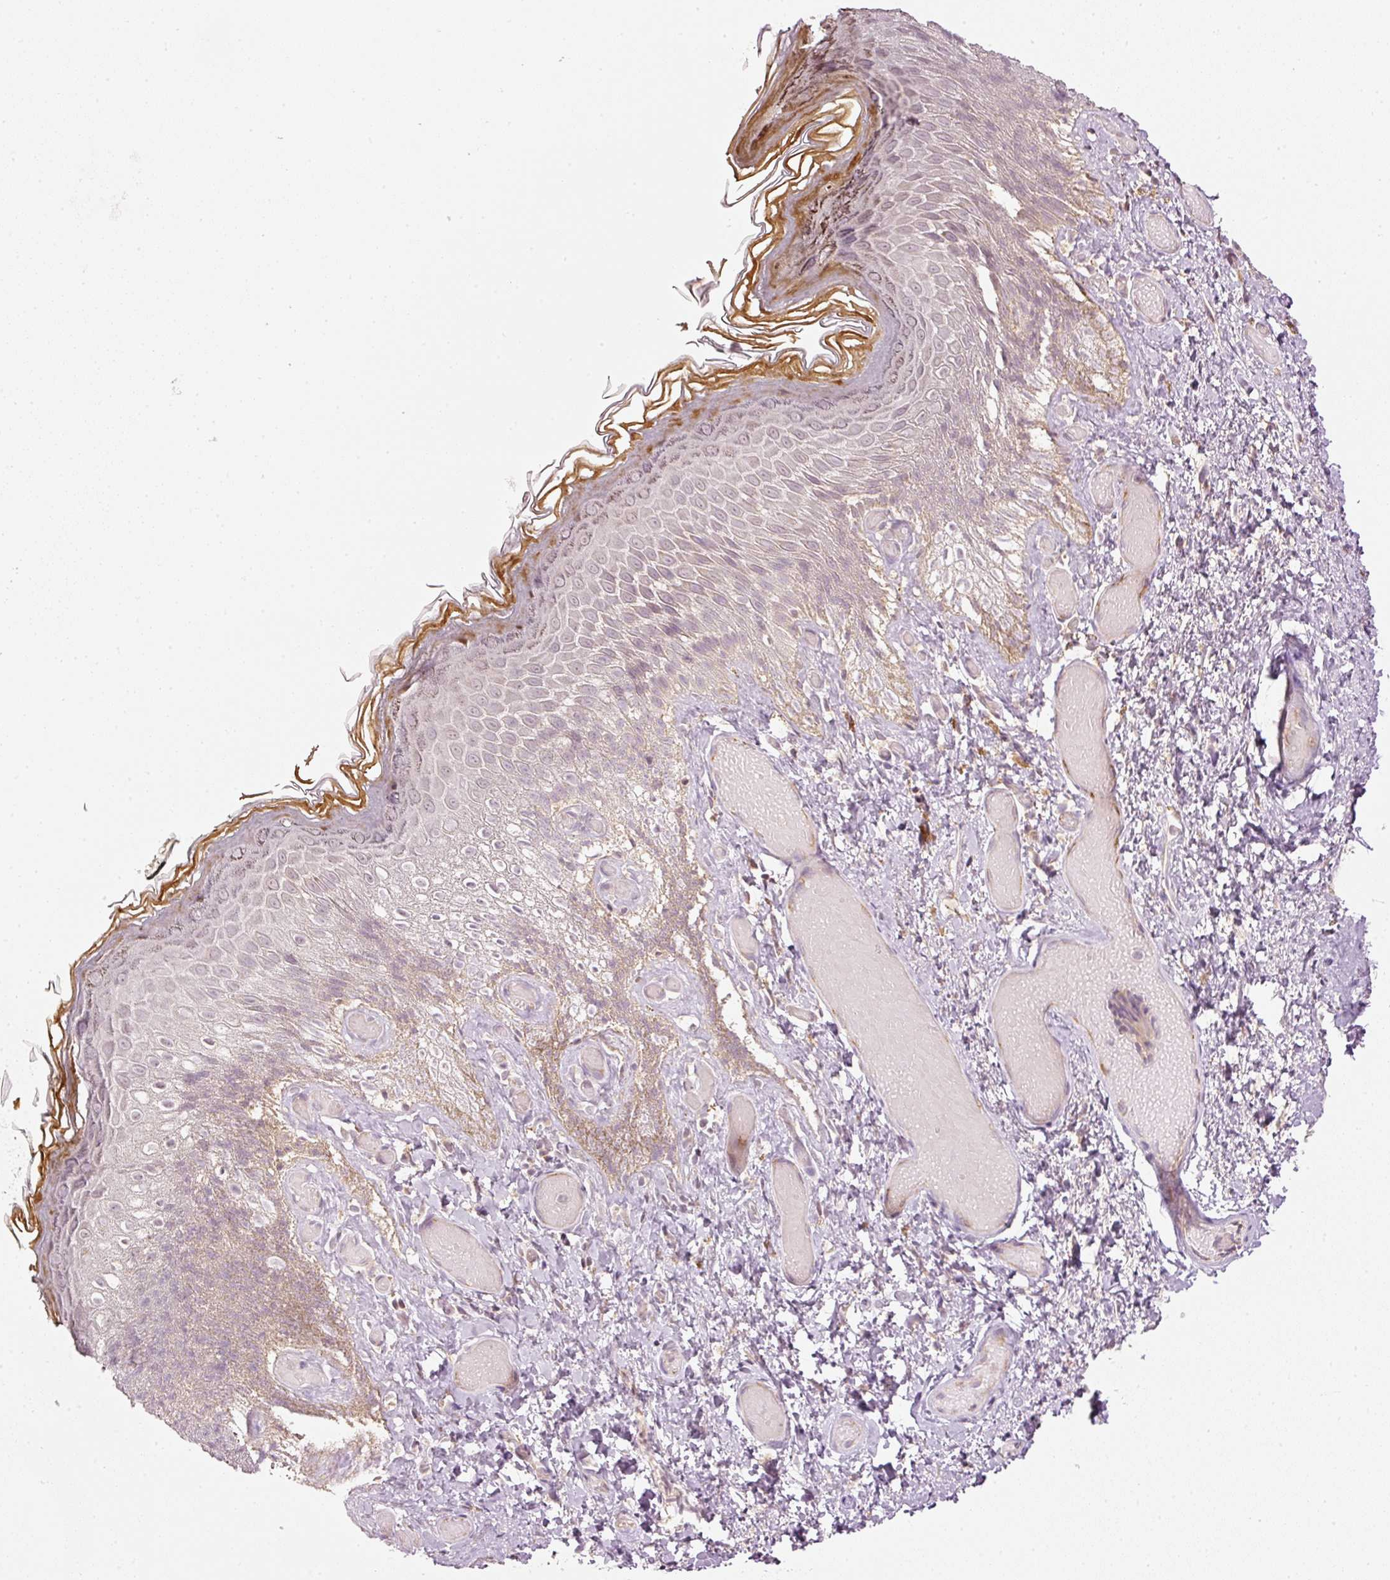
{"staining": {"intensity": "strong", "quantity": "<25%", "location": "cytoplasmic/membranous"}, "tissue": "skin", "cell_type": "Epidermal cells", "image_type": "normal", "snomed": [{"axis": "morphology", "description": "Normal tissue, NOS"}, {"axis": "topography", "description": "Anal"}], "caption": "Protein expression analysis of unremarkable human skin reveals strong cytoplasmic/membranous staining in about <25% of epidermal cells. Immunohistochemistry stains the protein in brown and the nuclei are stained blue.", "gene": "CDC20B", "patient": {"sex": "female", "age": 40}}